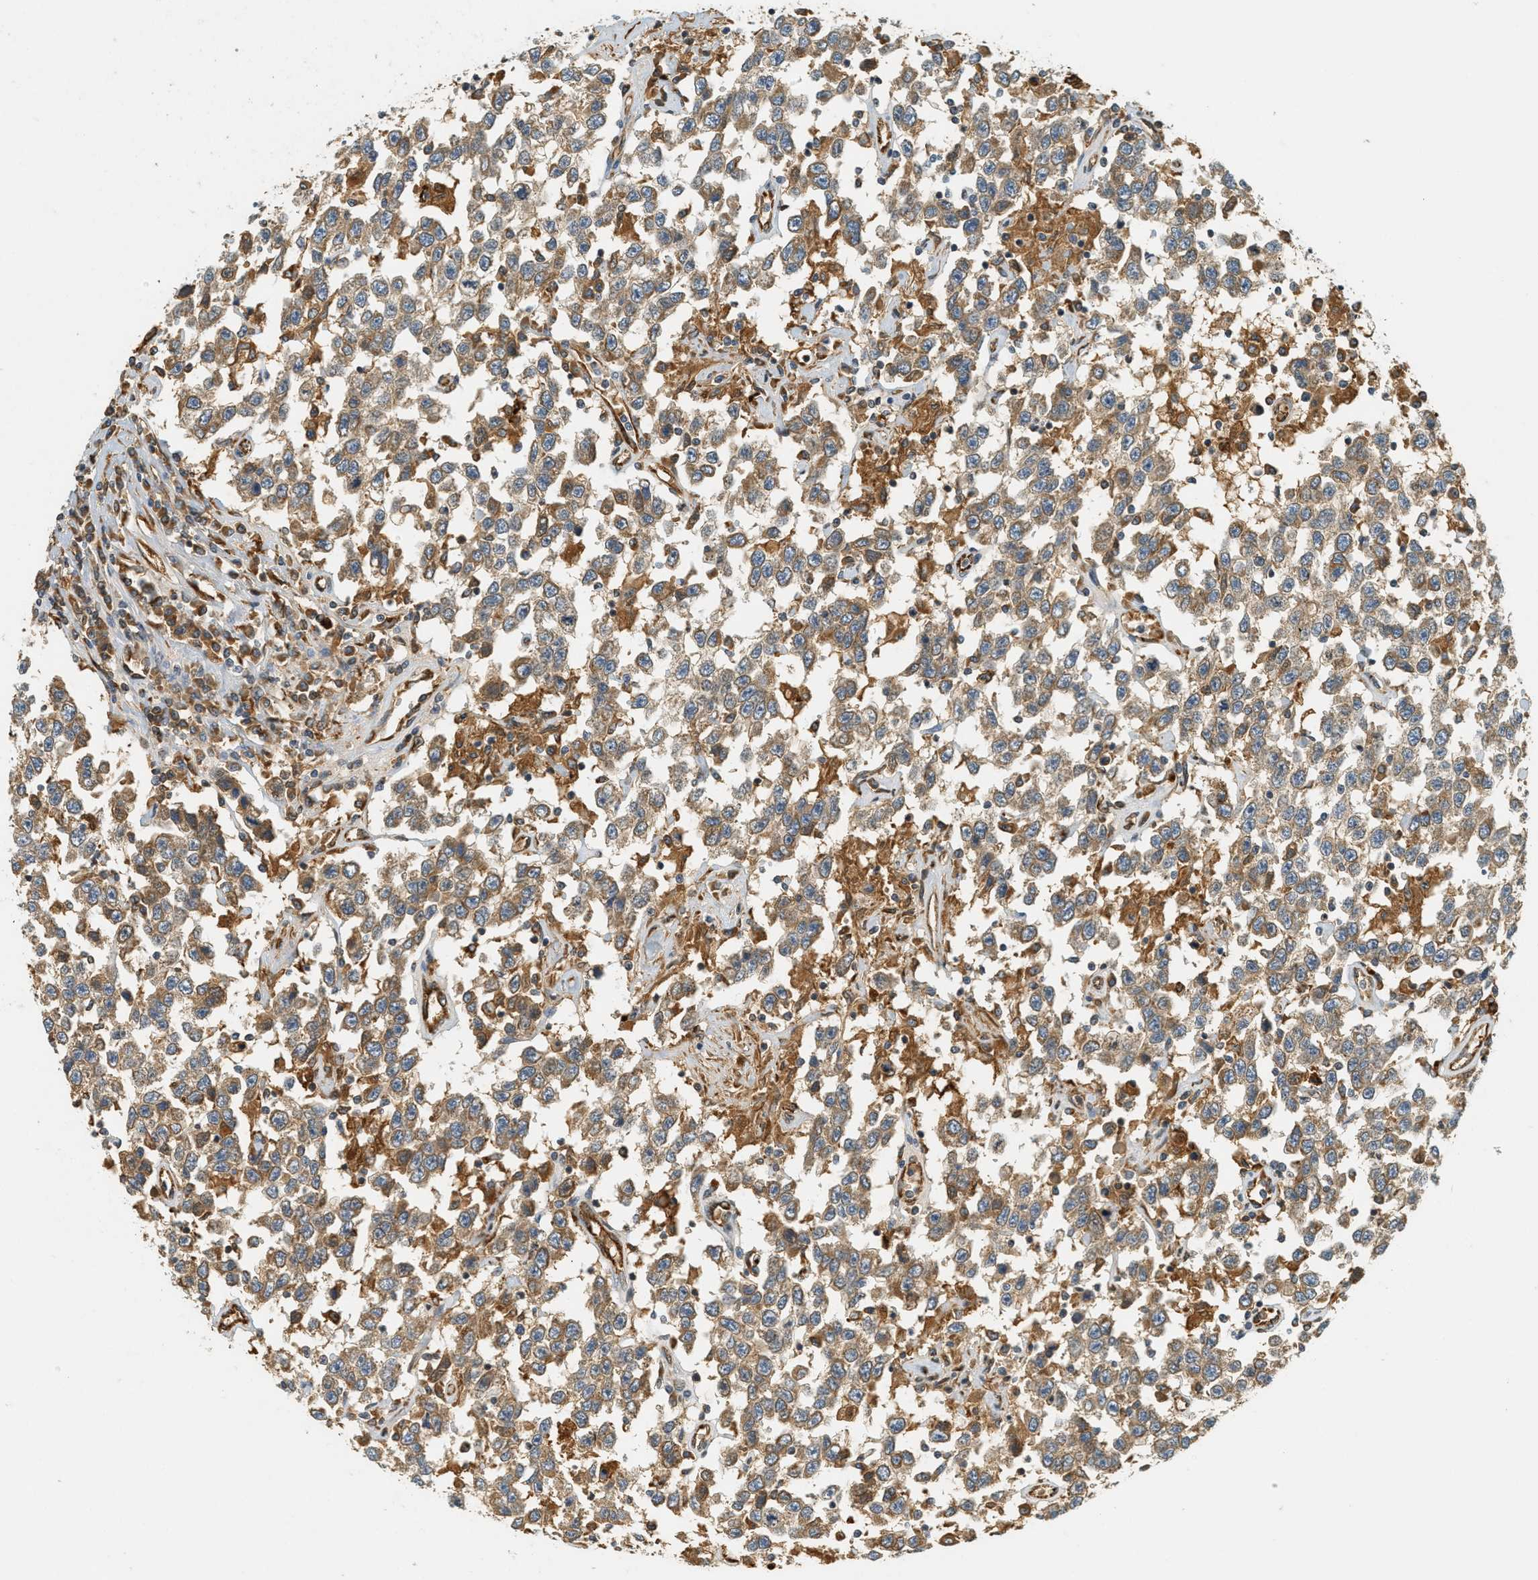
{"staining": {"intensity": "weak", "quantity": ">75%", "location": "cytoplasmic/membranous"}, "tissue": "testis cancer", "cell_type": "Tumor cells", "image_type": "cancer", "snomed": [{"axis": "morphology", "description": "Seminoma, NOS"}, {"axis": "topography", "description": "Testis"}], "caption": "High-magnification brightfield microscopy of seminoma (testis) stained with DAB (brown) and counterstained with hematoxylin (blue). tumor cells exhibit weak cytoplasmic/membranous positivity is present in about>75% of cells.", "gene": "PDK1", "patient": {"sex": "male", "age": 41}}